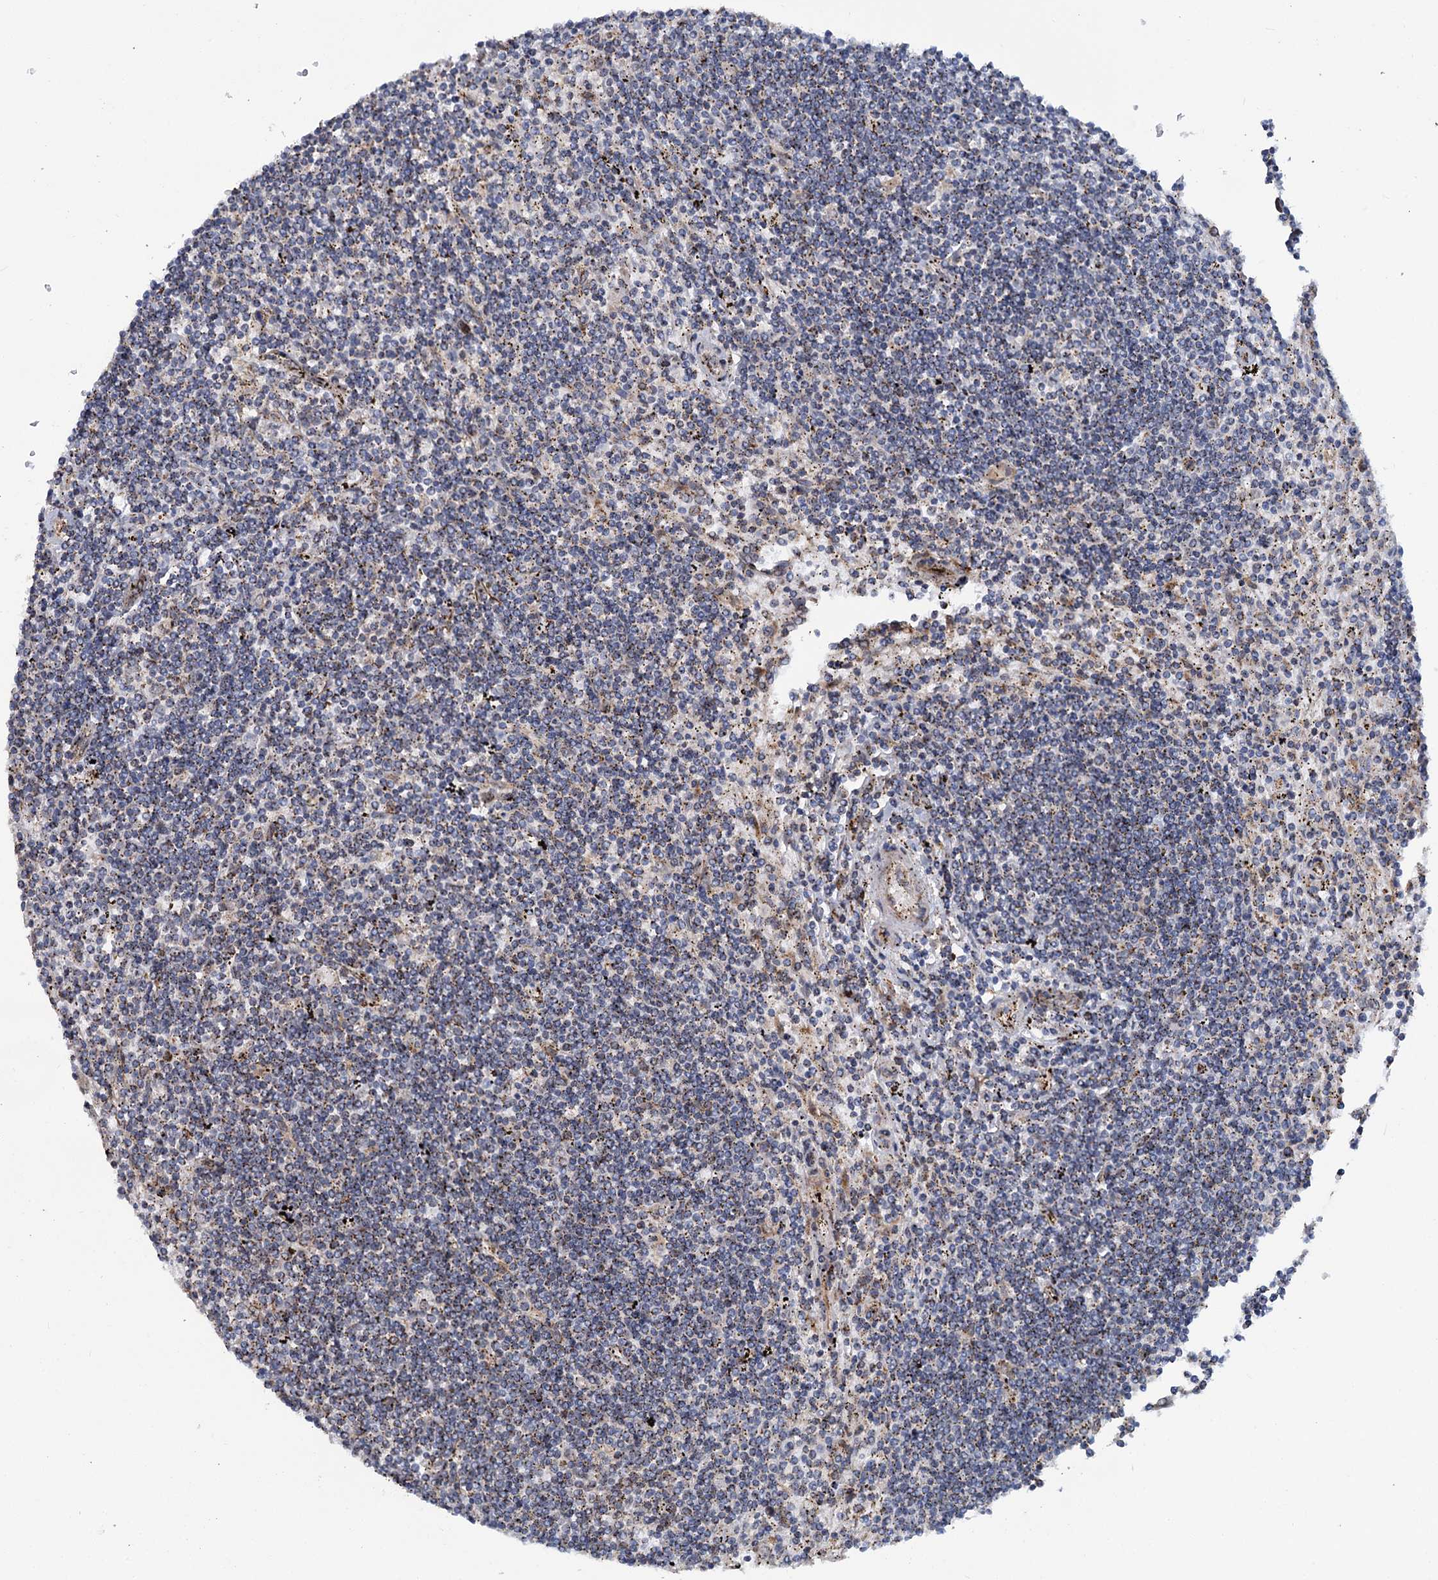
{"staining": {"intensity": "weak", "quantity": "25%-75%", "location": "cytoplasmic/membranous"}, "tissue": "lymphoma", "cell_type": "Tumor cells", "image_type": "cancer", "snomed": [{"axis": "morphology", "description": "Malignant lymphoma, non-Hodgkin's type, Low grade"}, {"axis": "topography", "description": "Spleen"}], "caption": "IHC (DAB (3,3'-diaminobenzidine)) staining of human malignant lymphoma, non-Hodgkin's type (low-grade) exhibits weak cytoplasmic/membranous protein expression in approximately 25%-75% of tumor cells.", "gene": "SUPT20H", "patient": {"sex": "male", "age": 76}}